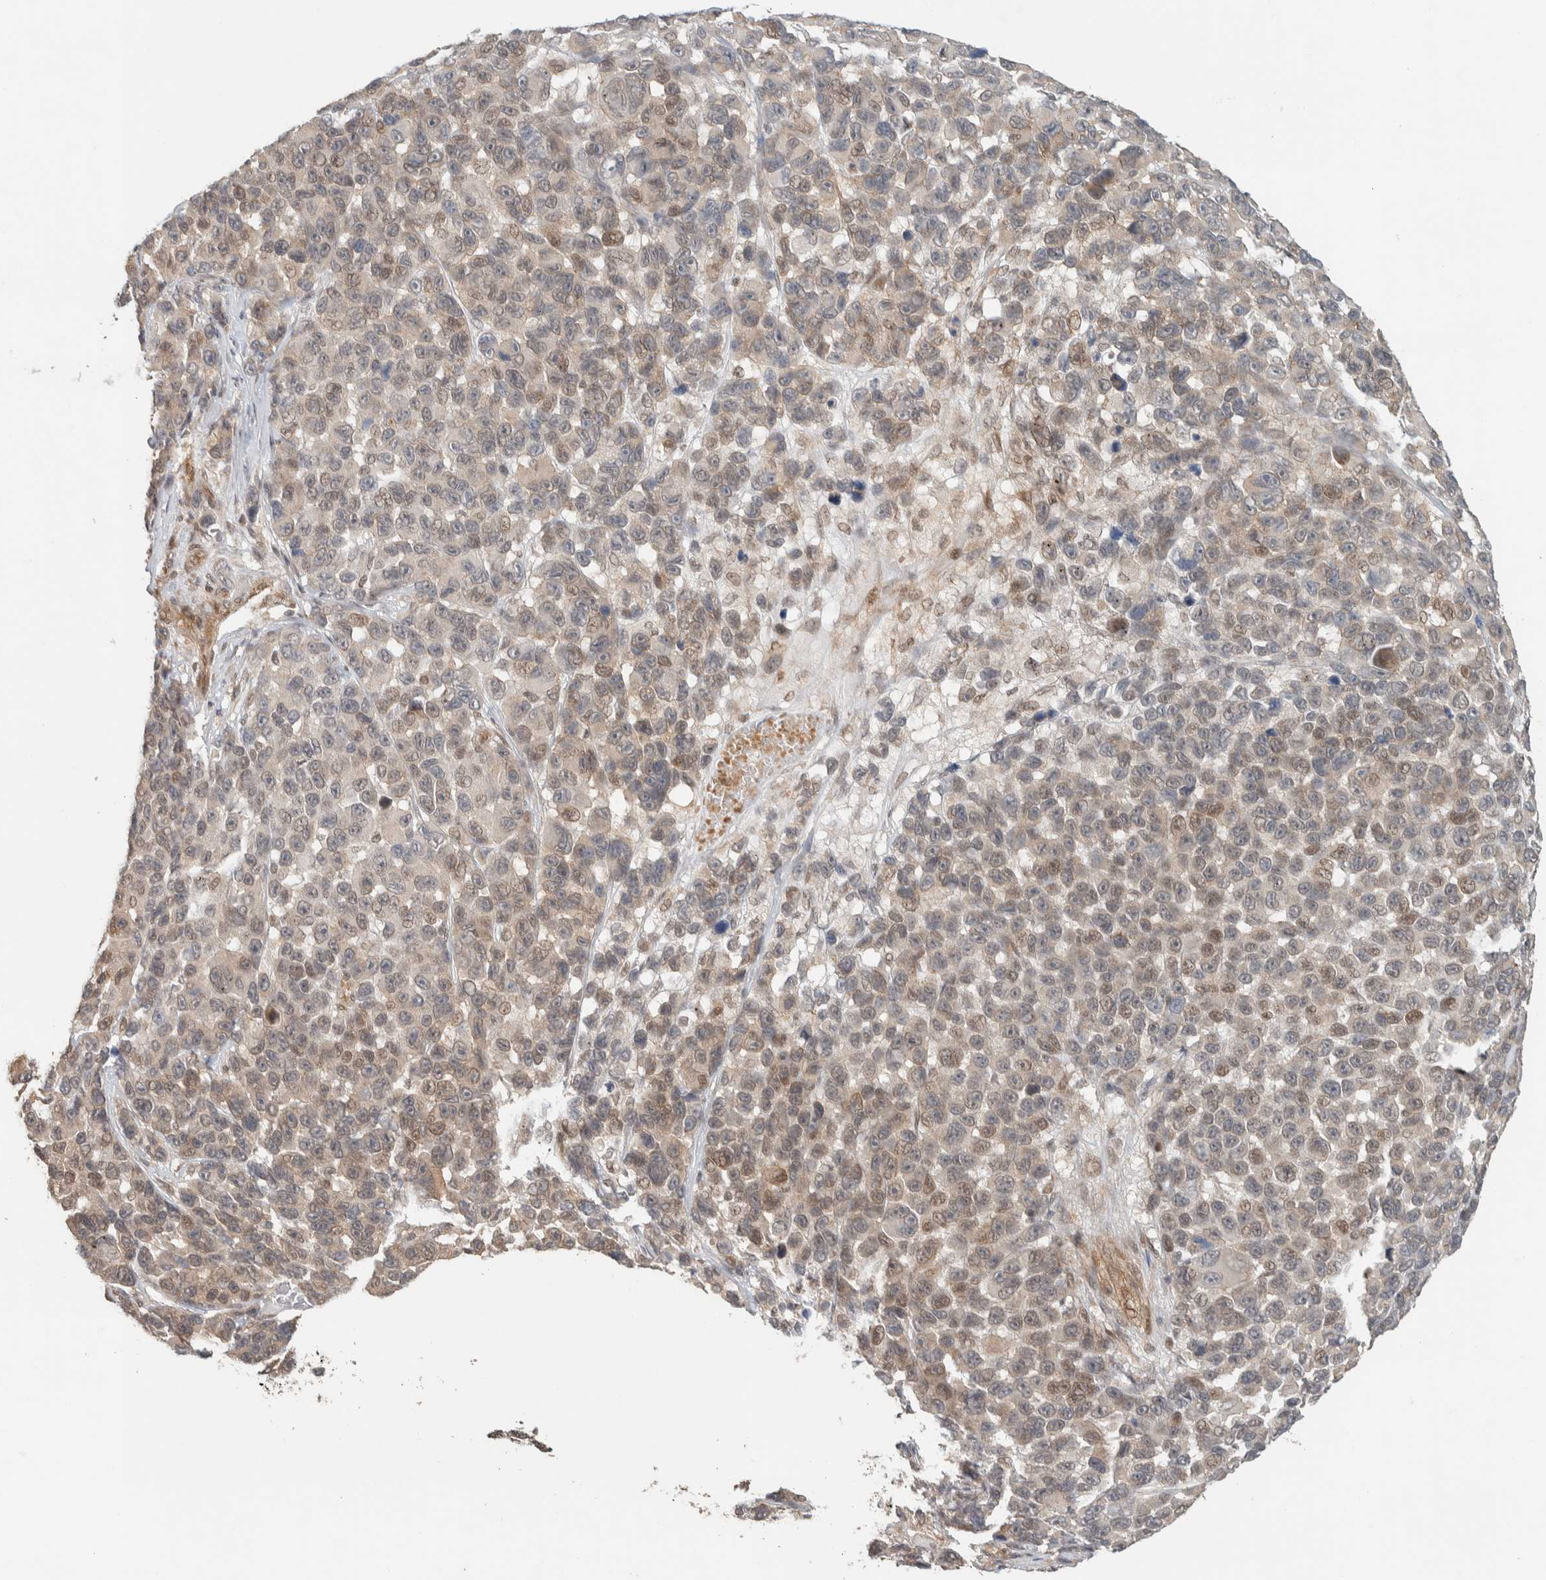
{"staining": {"intensity": "weak", "quantity": "<25%", "location": "nuclear"}, "tissue": "melanoma", "cell_type": "Tumor cells", "image_type": "cancer", "snomed": [{"axis": "morphology", "description": "Malignant melanoma, NOS"}, {"axis": "topography", "description": "Skin"}], "caption": "Immunohistochemistry image of malignant melanoma stained for a protein (brown), which shows no staining in tumor cells.", "gene": "ZBTB2", "patient": {"sex": "male", "age": 53}}